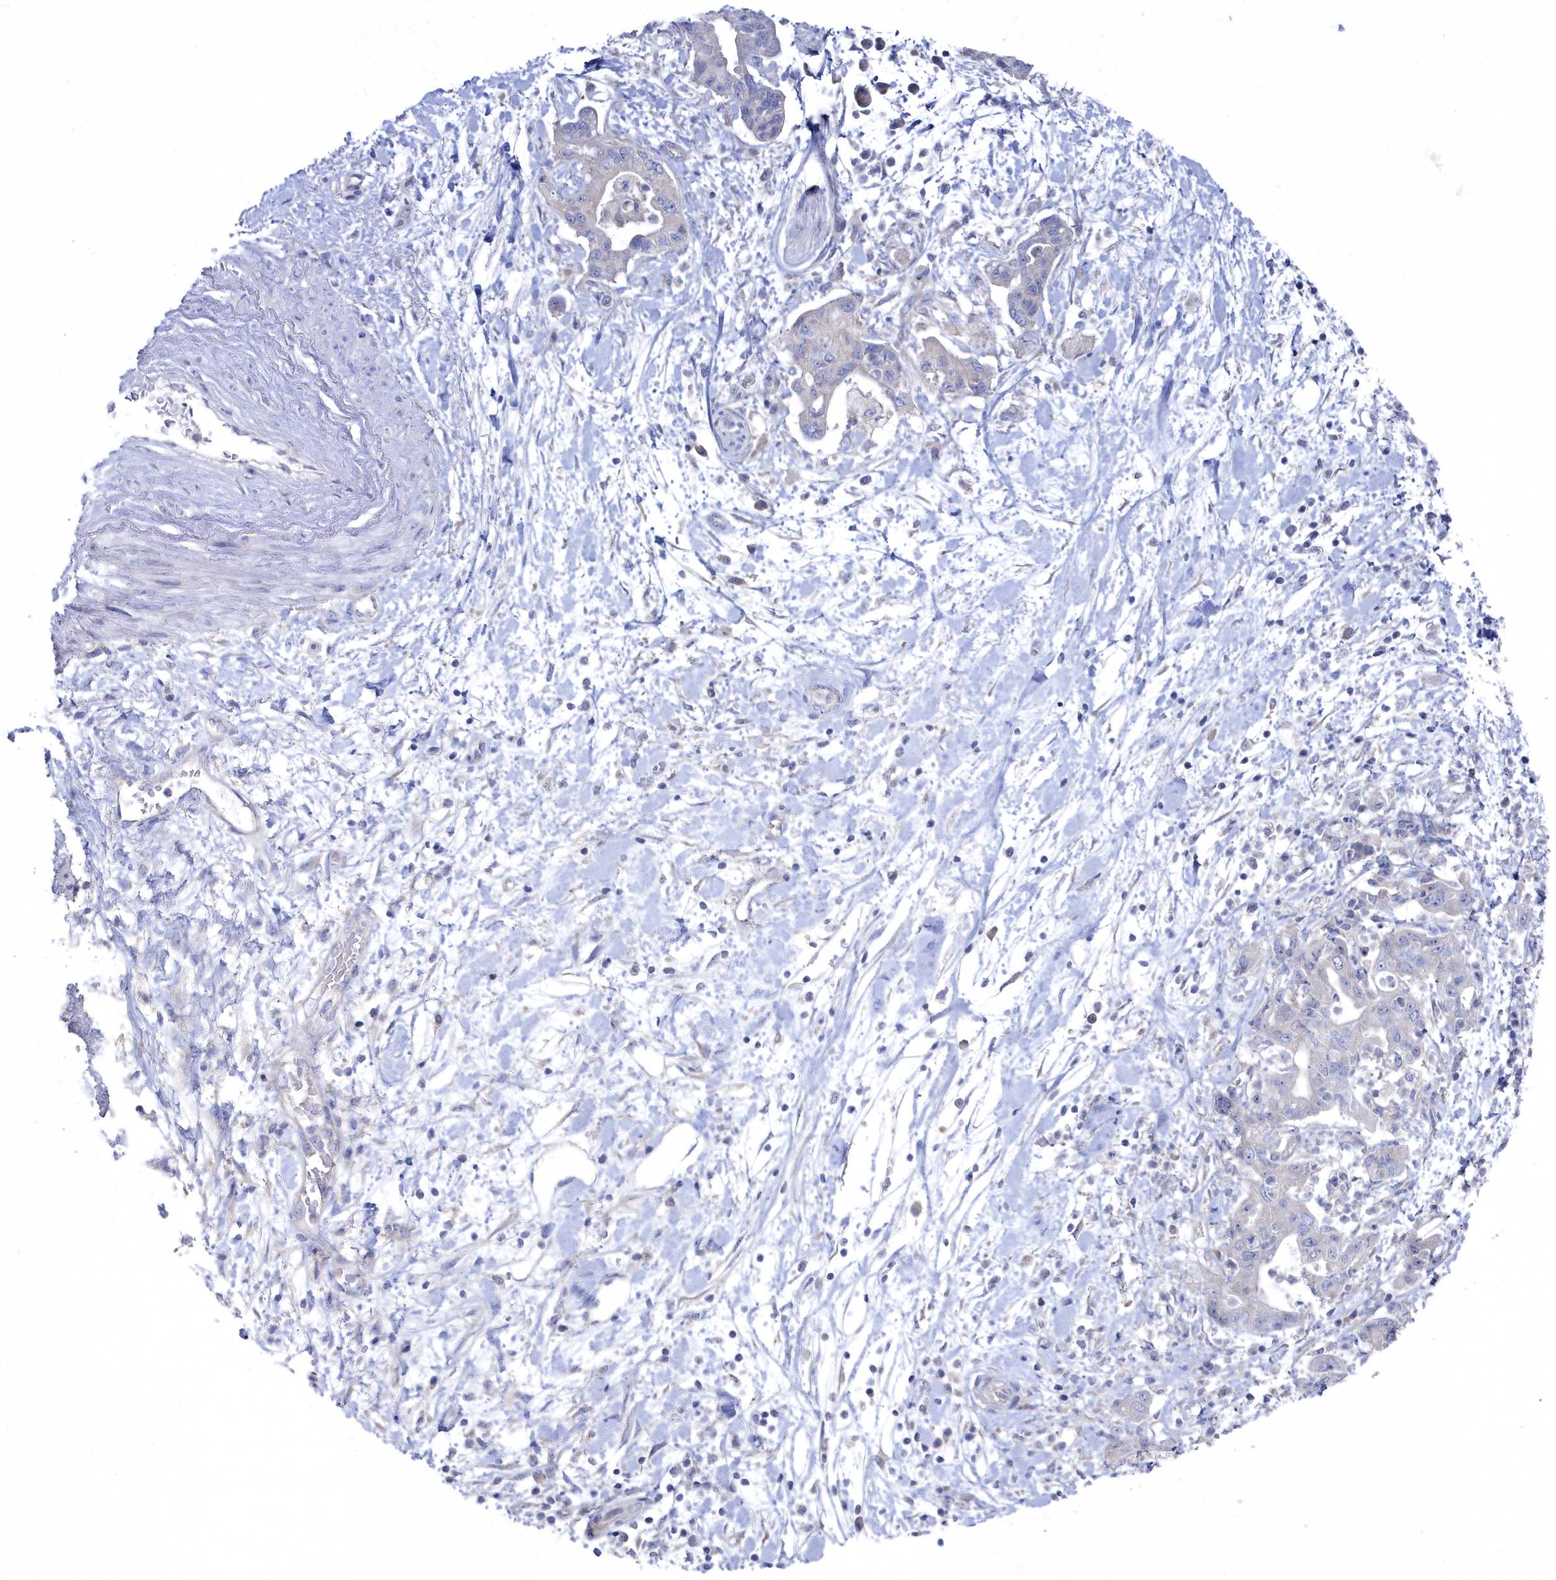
{"staining": {"intensity": "negative", "quantity": "none", "location": "none"}, "tissue": "pancreatic cancer", "cell_type": "Tumor cells", "image_type": "cancer", "snomed": [{"axis": "morphology", "description": "Adenocarcinoma, NOS"}, {"axis": "topography", "description": "Pancreas"}], "caption": "DAB (3,3'-diaminobenzidine) immunohistochemical staining of pancreatic cancer displays no significant staining in tumor cells.", "gene": "CCDC149", "patient": {"sex": "female", "age": 73}}